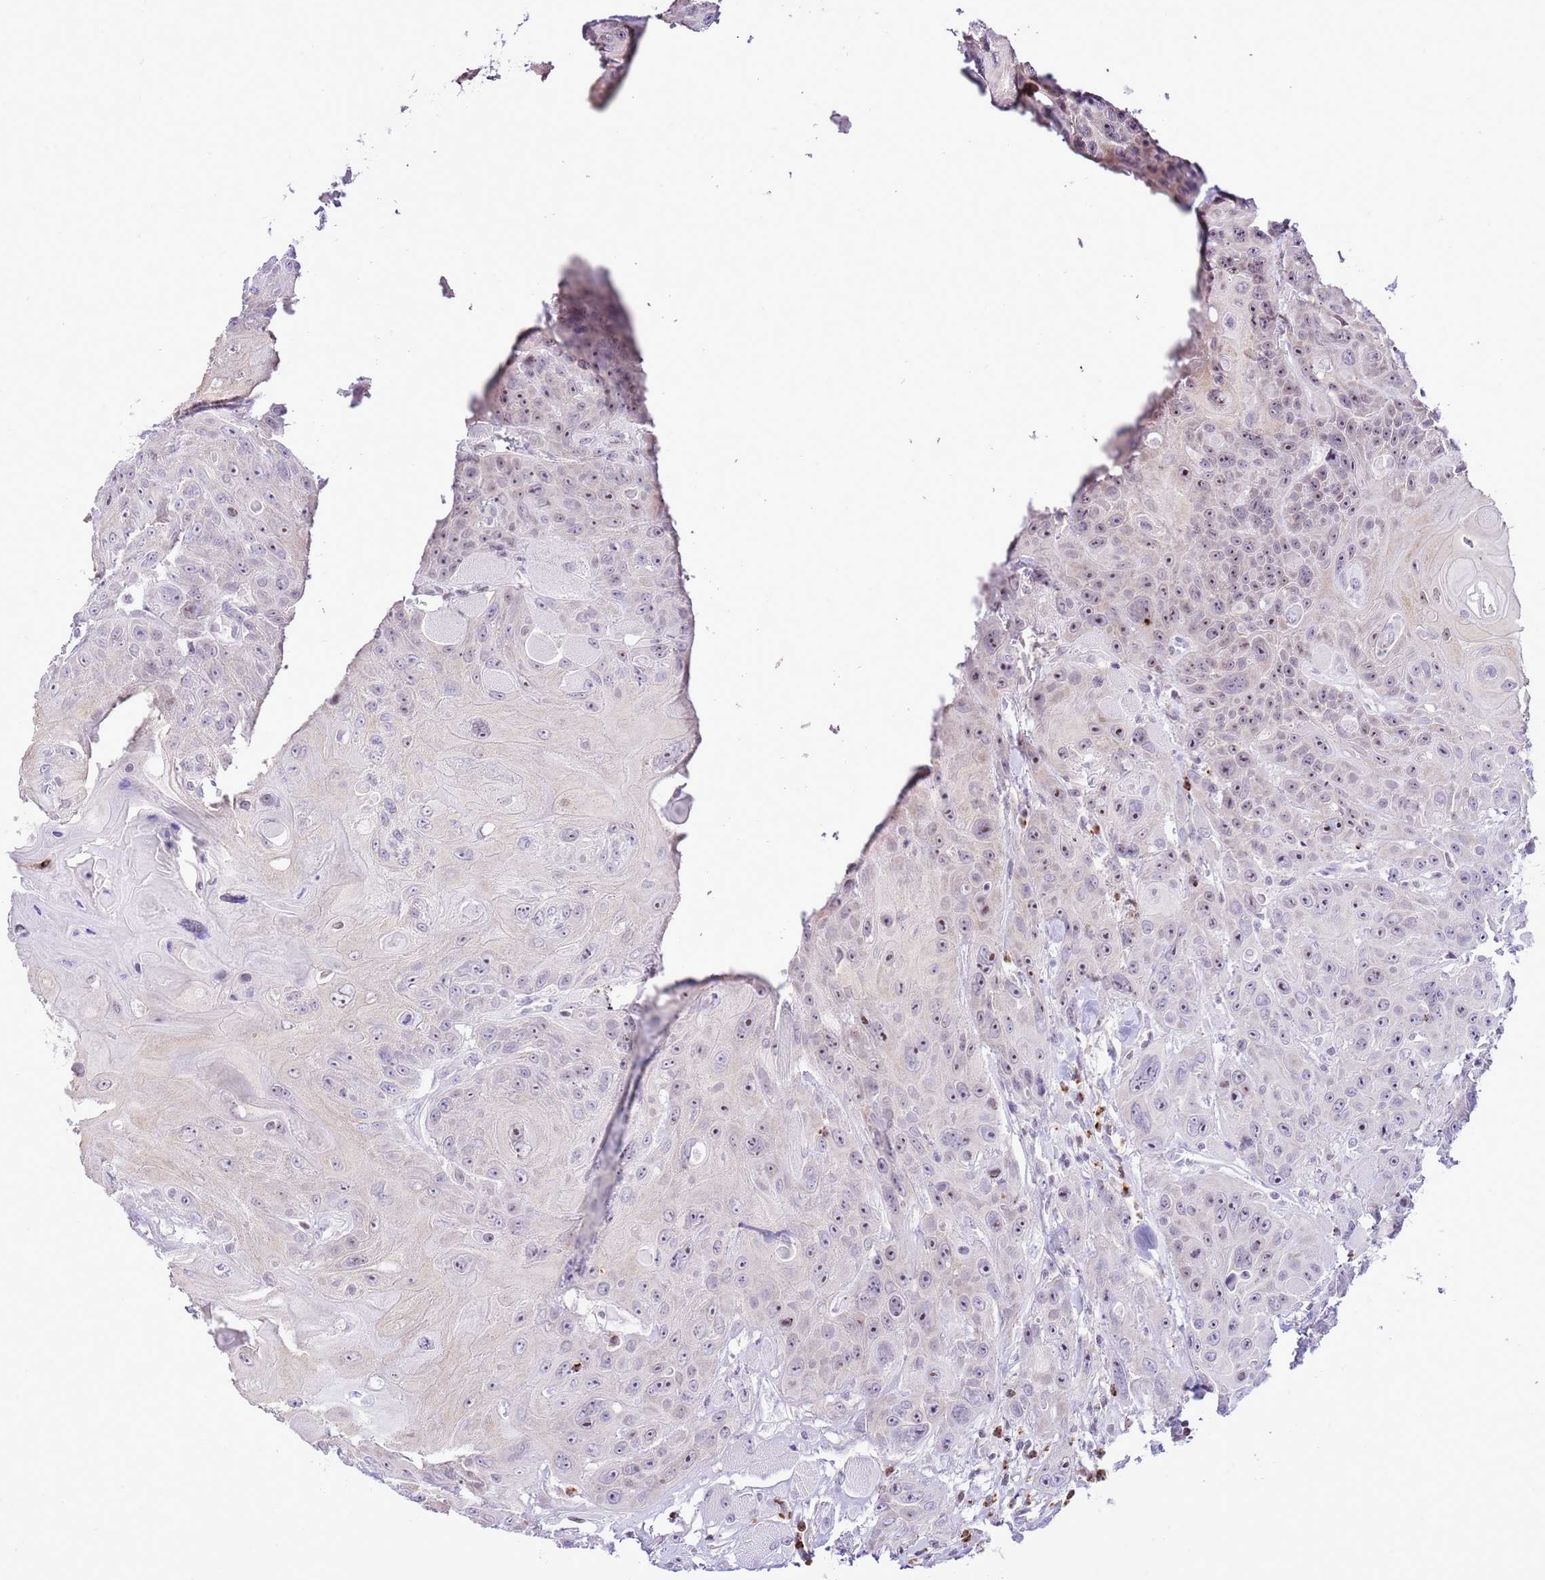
{"staining": {"intensity": "moderate", "quantity": "<25%", "location": "nuclear"}, "tissue": "head and neck cancer", "cell_type": "Tumor cells", "image_type": "cancer", "snomed": [{"axis": "morphology", "description": "Squamous cell carcinoma, NOS"}, {"axis": "topography", "description": "Head-Neck"}], "caption": "This is an image of immunohistochemistry staining of squamous cell carcinoma (head and neck), which shows moderate expression in the nuclear of tumor cells.", "gene": "PRR15", "patient": {"sex": "female", "age": 59}}